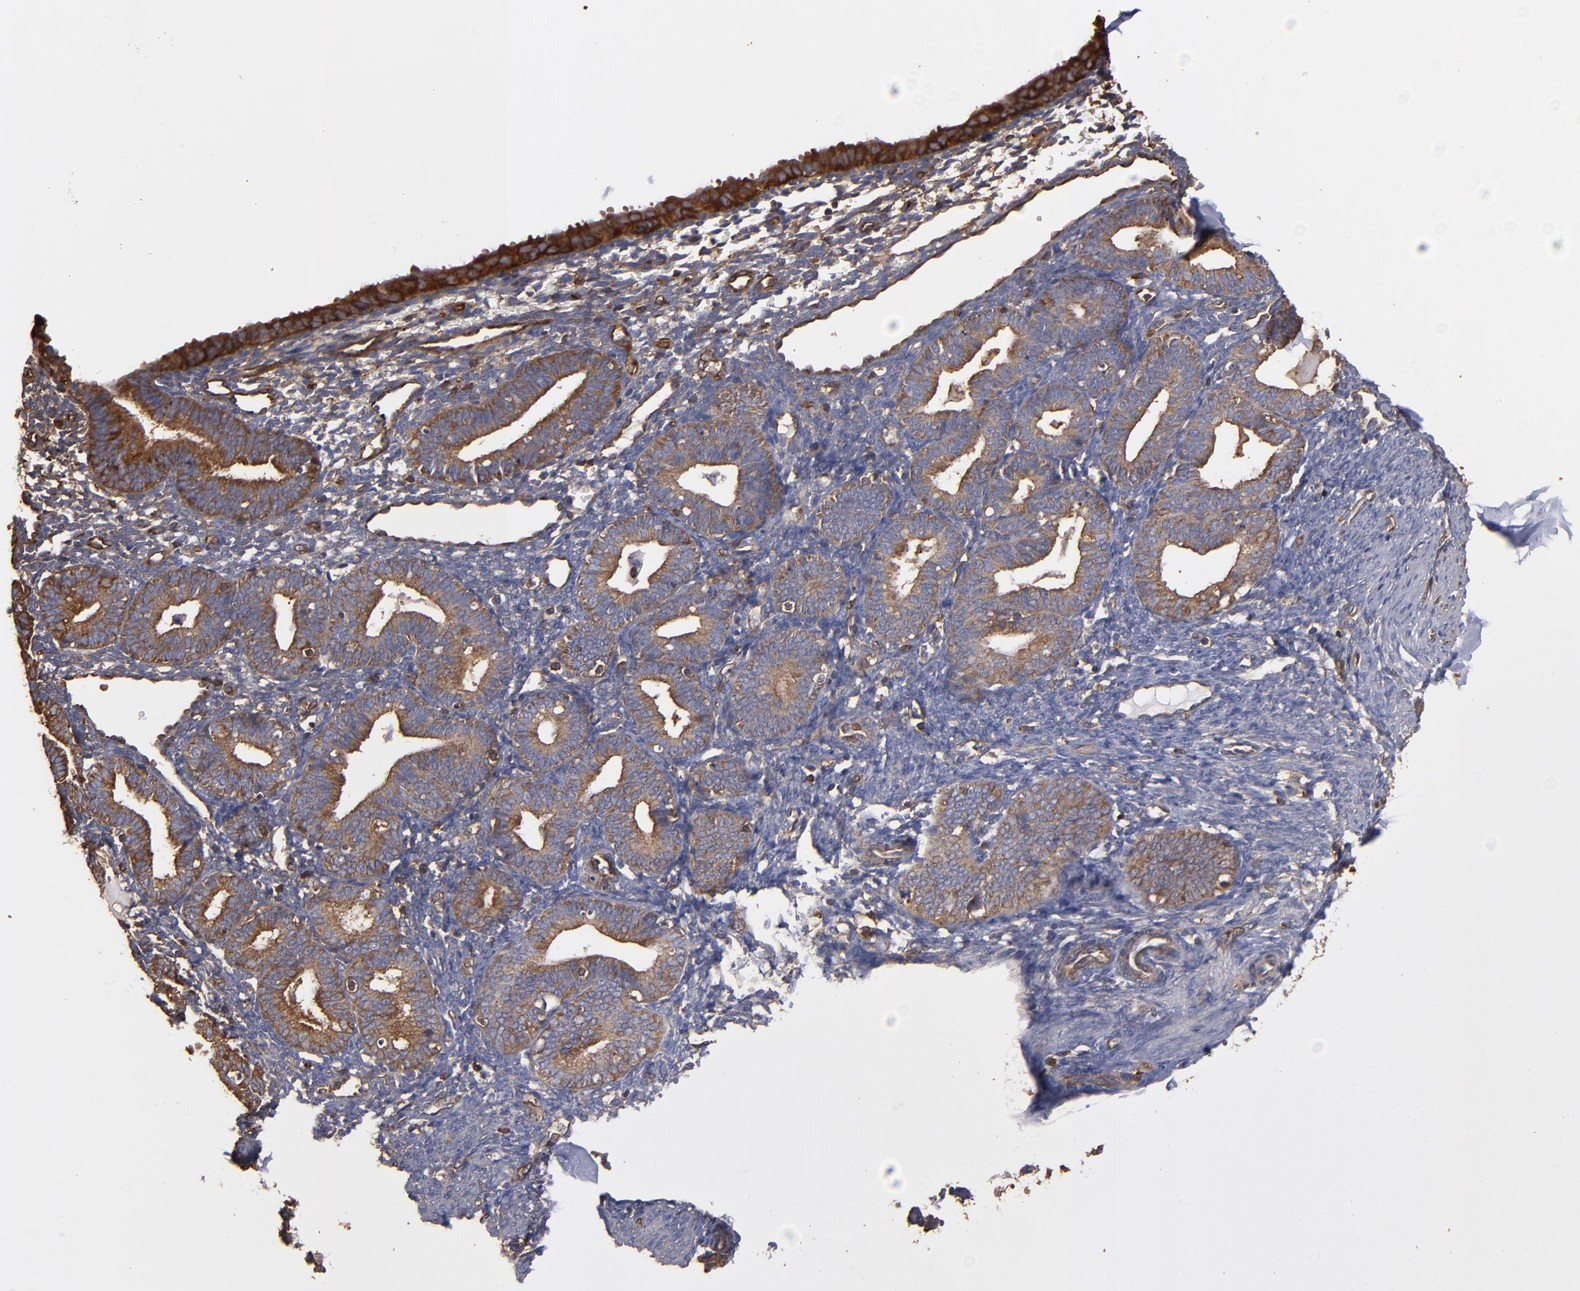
{"staining": {"intensity": "moderate", "quantity": "<25%", "location": "cytoplasmic/membranous"}, "tissue": "endometrium", "cell_type": "Cells in endometrial stroma", "image_type": "normal", "snomed": [{"axis": "morphology", "description": "Normal tissue, NOS"}, {"axis": "topography", "description": "Endometrium"}], "caption": "This is a photomicrograph of immunohistochemistry (IHC) staining of normal endometrium, which shows moderate positivity in the cytoplasmic/membranous of cells in endometrial stroma.", "gene": "ACTN4", "patient": {"sex": "female", "age": 61}}